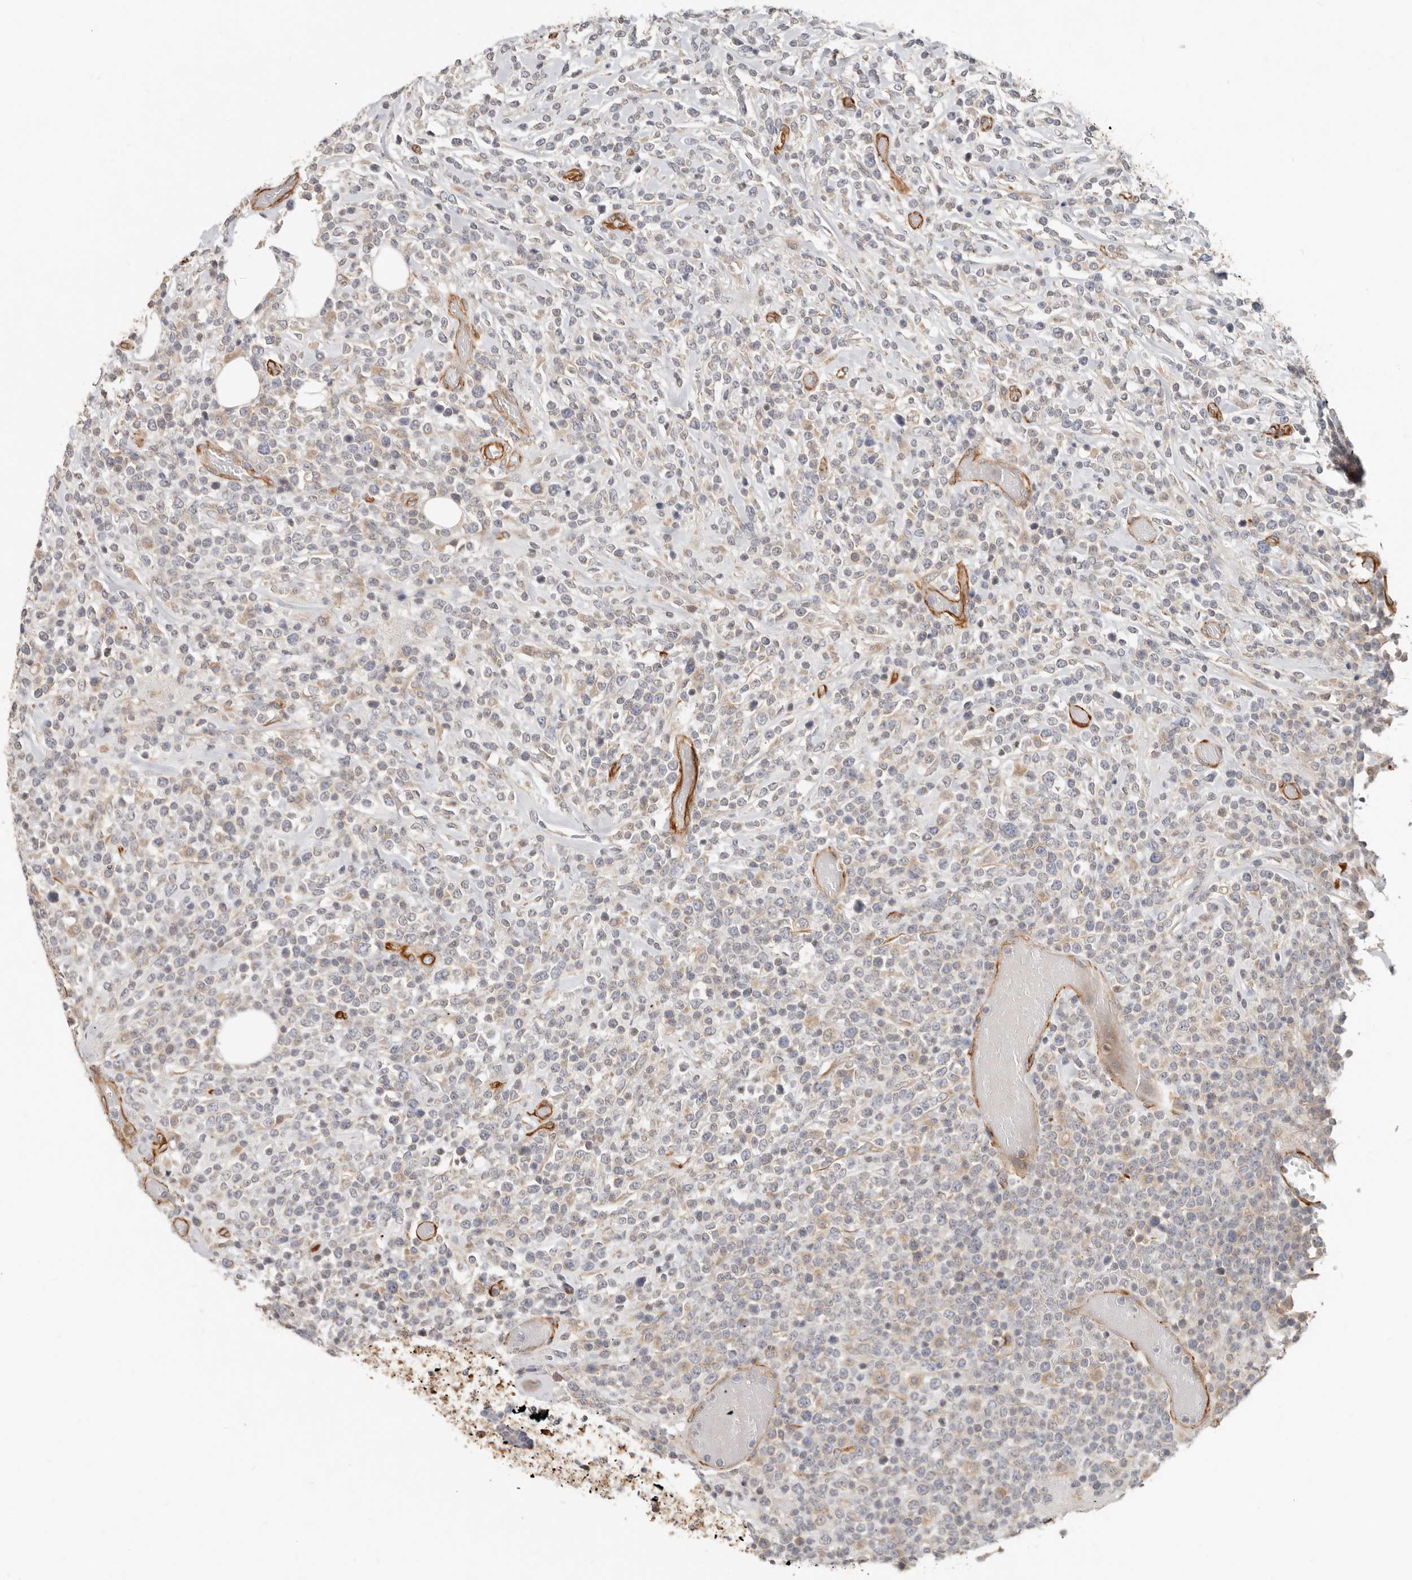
{"staining": {"intensity": "negative", "quantity": "none", "location": "none"}, "tissue": "lymphoma", "cell_type": "Tumor cells", "image_type": "cancer", "snomed": [{"axis": "morphology", "description": "Malignant lymphoma, non-Hodgkin's type, High grade"}, {"axis": "topography", "description": "Colon"}], "caption": "A high-resolution image shows immunohistochemistry staining of lymphoma, which exhibits no significant staining in tumor cells. (DAB immunohistochemistry, high magnification).", "gene": "SPRING1", "patient": {"sex": "female", "age": 53}}